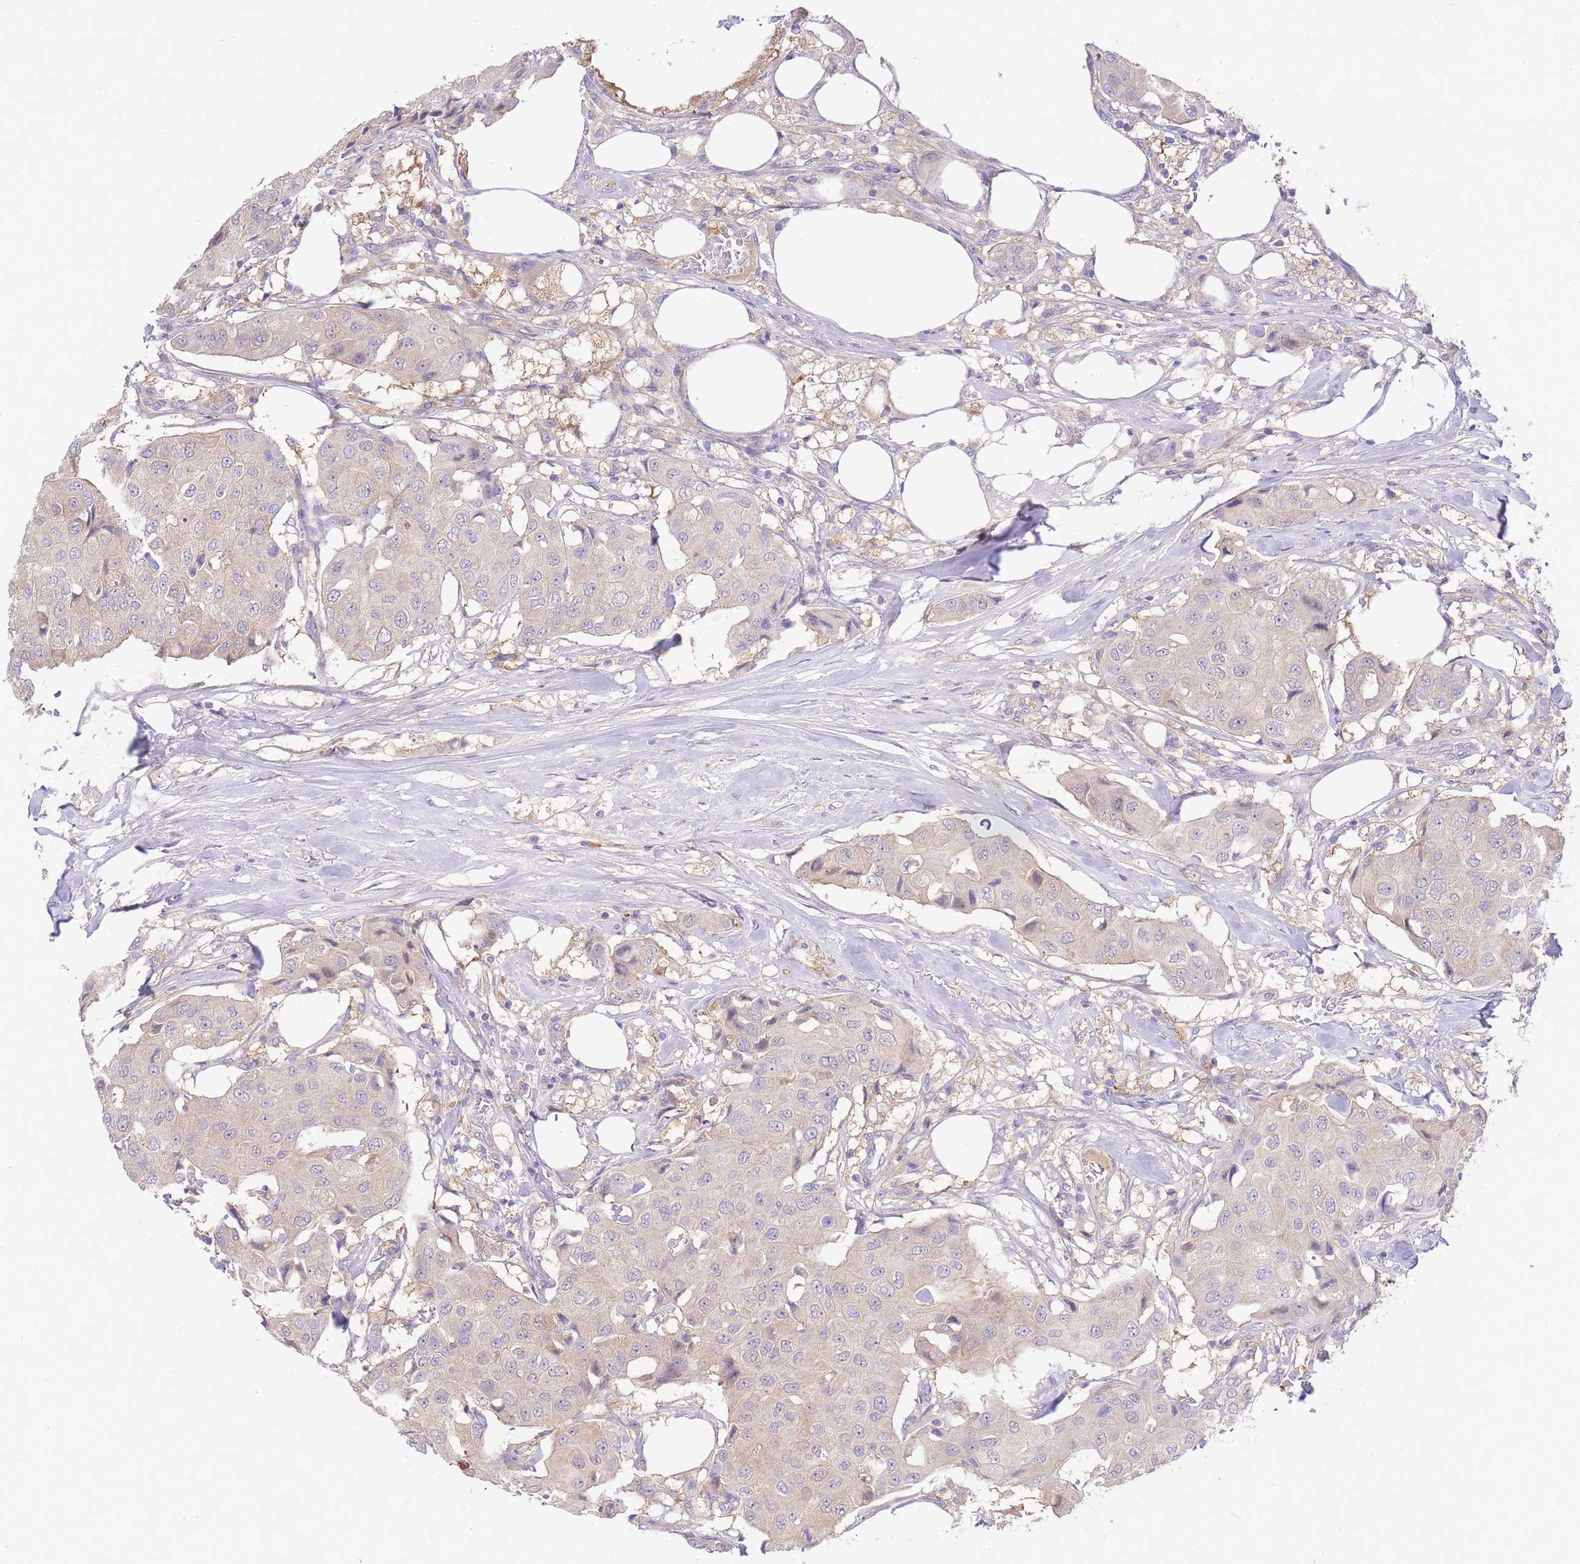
{"staining": {"intensity": "weak", "quantity": "<25%", "location": "cytoplasmic/membranous"}, "tissue": "breast cancer", "cell_type": "Tumor cells", "image_type": "cancer", "snomed": [{"axis": "morphology", "description": "Duct carcinoma"}, {"axis": "topography", "description": "Breast"}], "caption": "There is no significant expression in tumor cells of breast cancer (intraductal carcinoma).", "gene": "LIPH", "patient": {"sex": "female", "age": 80}}